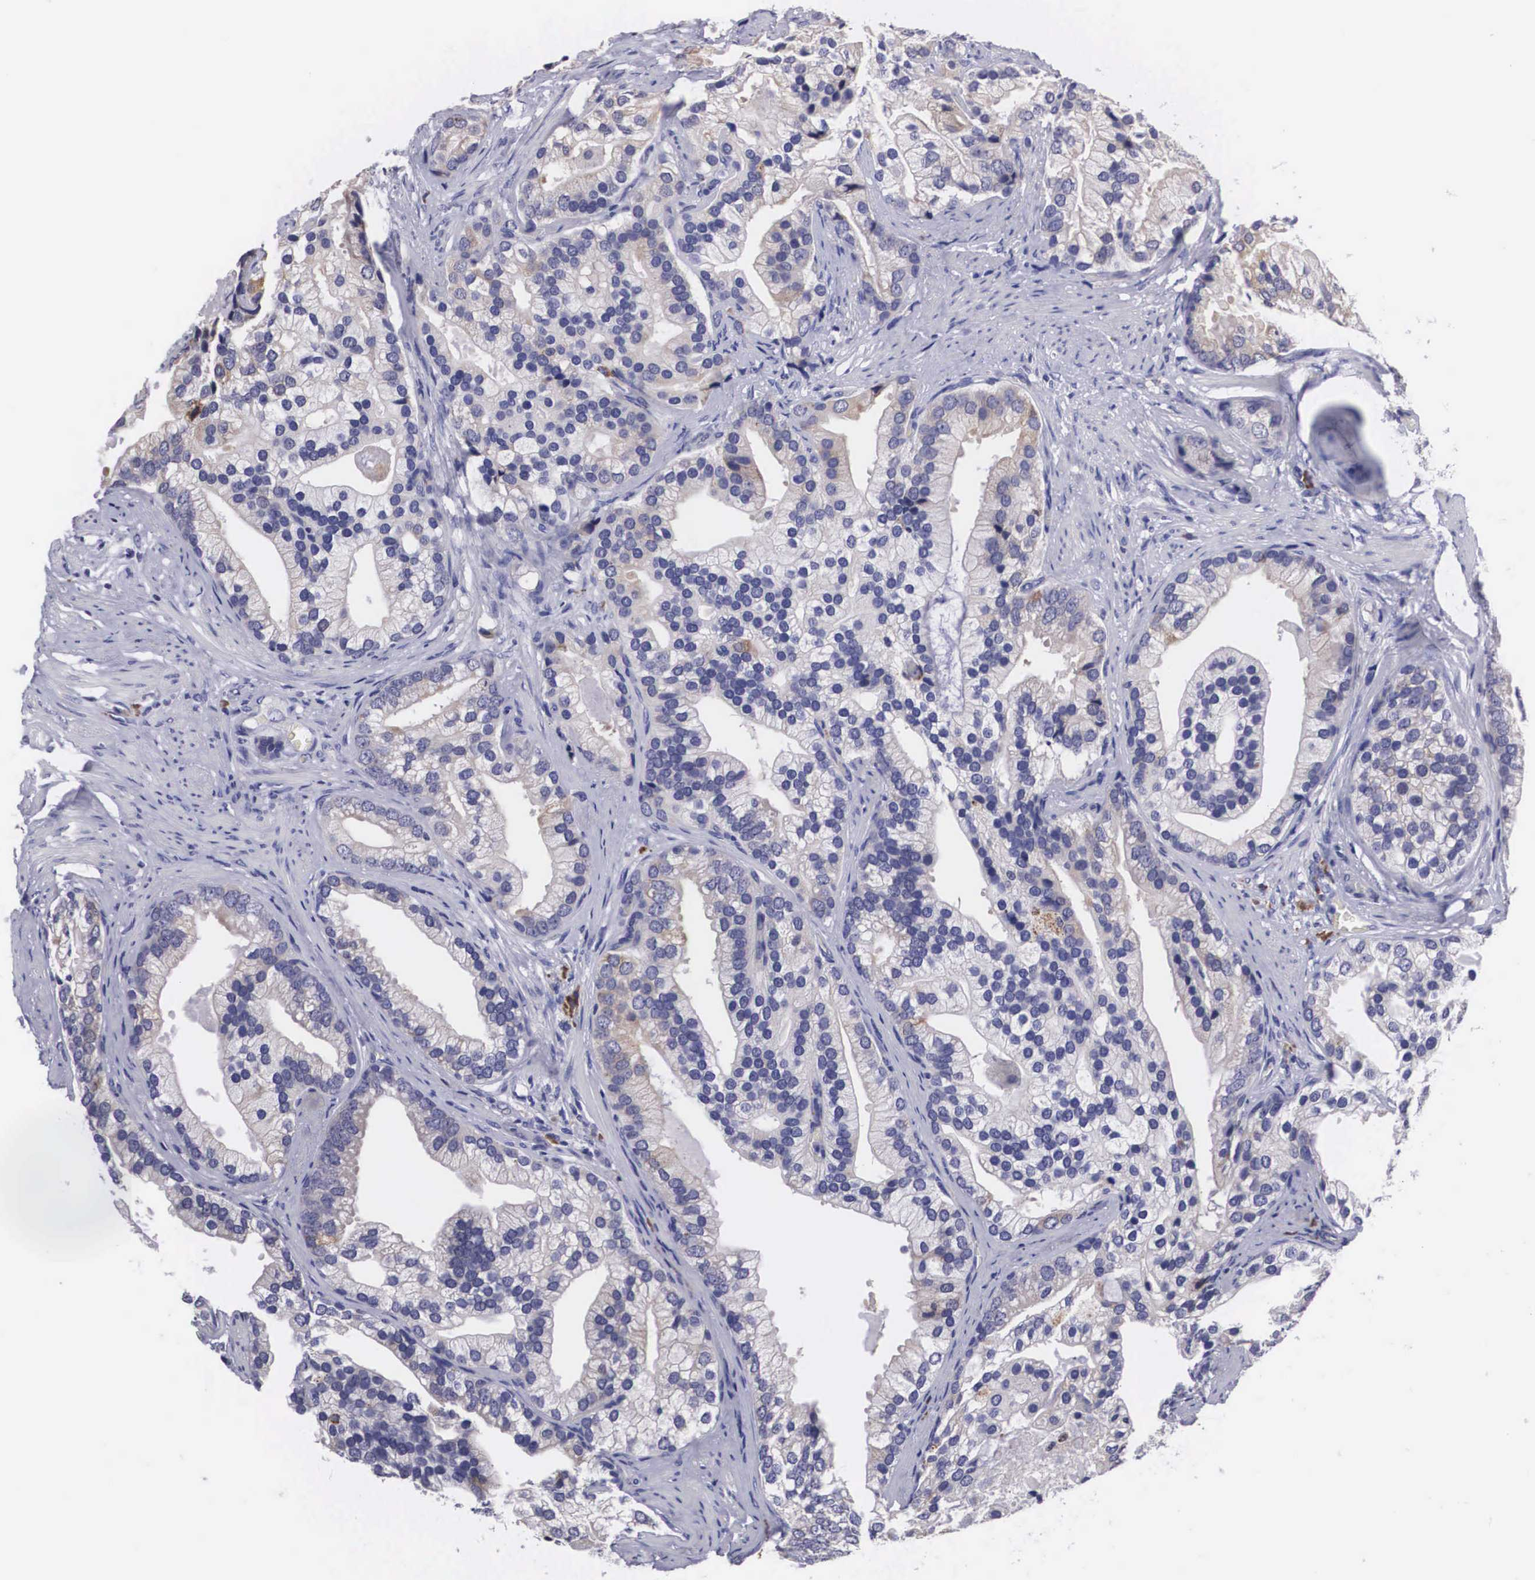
{"staining": {"intensity": "moderate", "quantity": "25%-75%", "location": "cytoplasmic/membranous"}, "tissue": "prostate cancer", "cell_type": "Tumor cells", "image_type": "cancer", "snomed": [{"axis": "morphology", "description": "Adenocarcinoma, Medium grade"}, {"axis": "topography", "description": "Prostate"}], "caption": "Prostate cancer (adenocarcinoma (medium-grade)) stained for a protein (brown) demonstrates moderate cytoplasmic/membranous positive expression in approximately 25%-75% of tumor cells.", "gene": "CRELD2", "patient": {"sex": "male", "age": 65}}